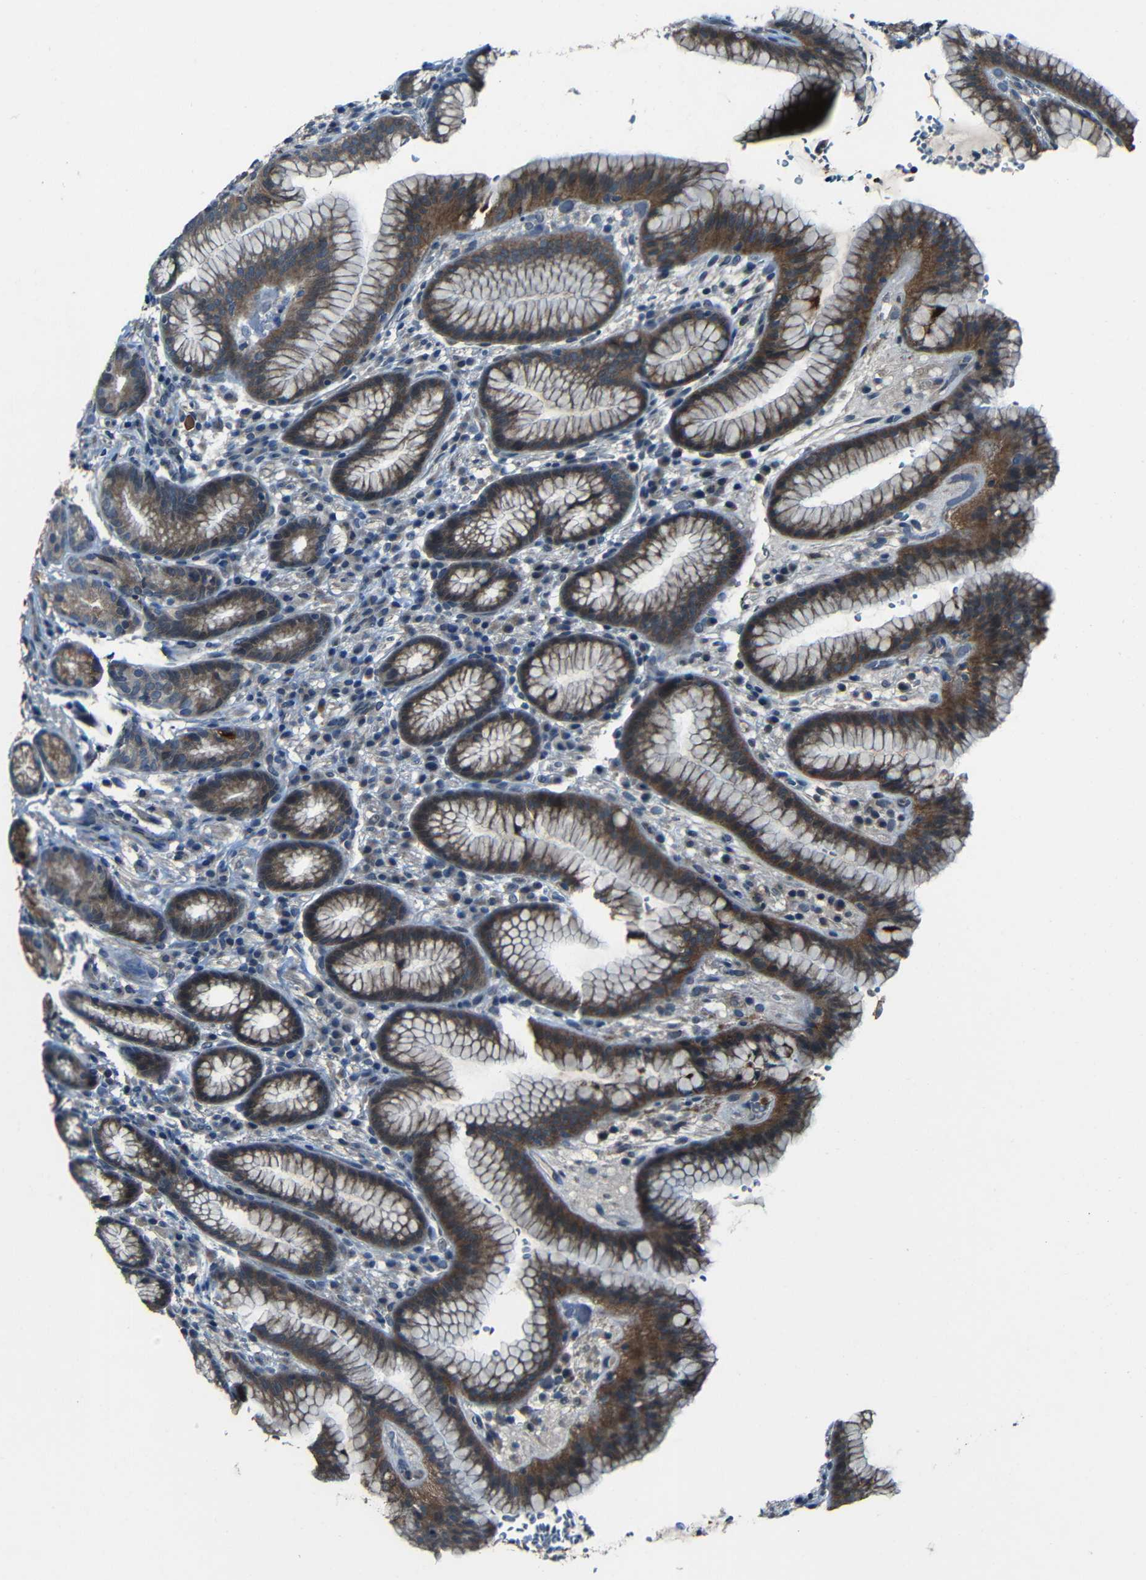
{"staining": {"intensity": "moderate", "quantity": "25%-75%", "location": "cytoplasmic/membranous"}, "tissue": "stomach", "cell_type": "Glandular cells", "image_type": "normal", "snomed": [{"axis": "morphology", "description": "Normal tissue, NOS"}, {"axis": "topography", "description": "Stomach, lower"}], "caption": "This image reveals immunohistochemistry (IHC) staining of normal stomach, with medium moderate cytoplasmic/membranous staining in about 25%-75% of glandular cells.", "gene": "SLA", "patient": {"sex": "male", "age": 52}}